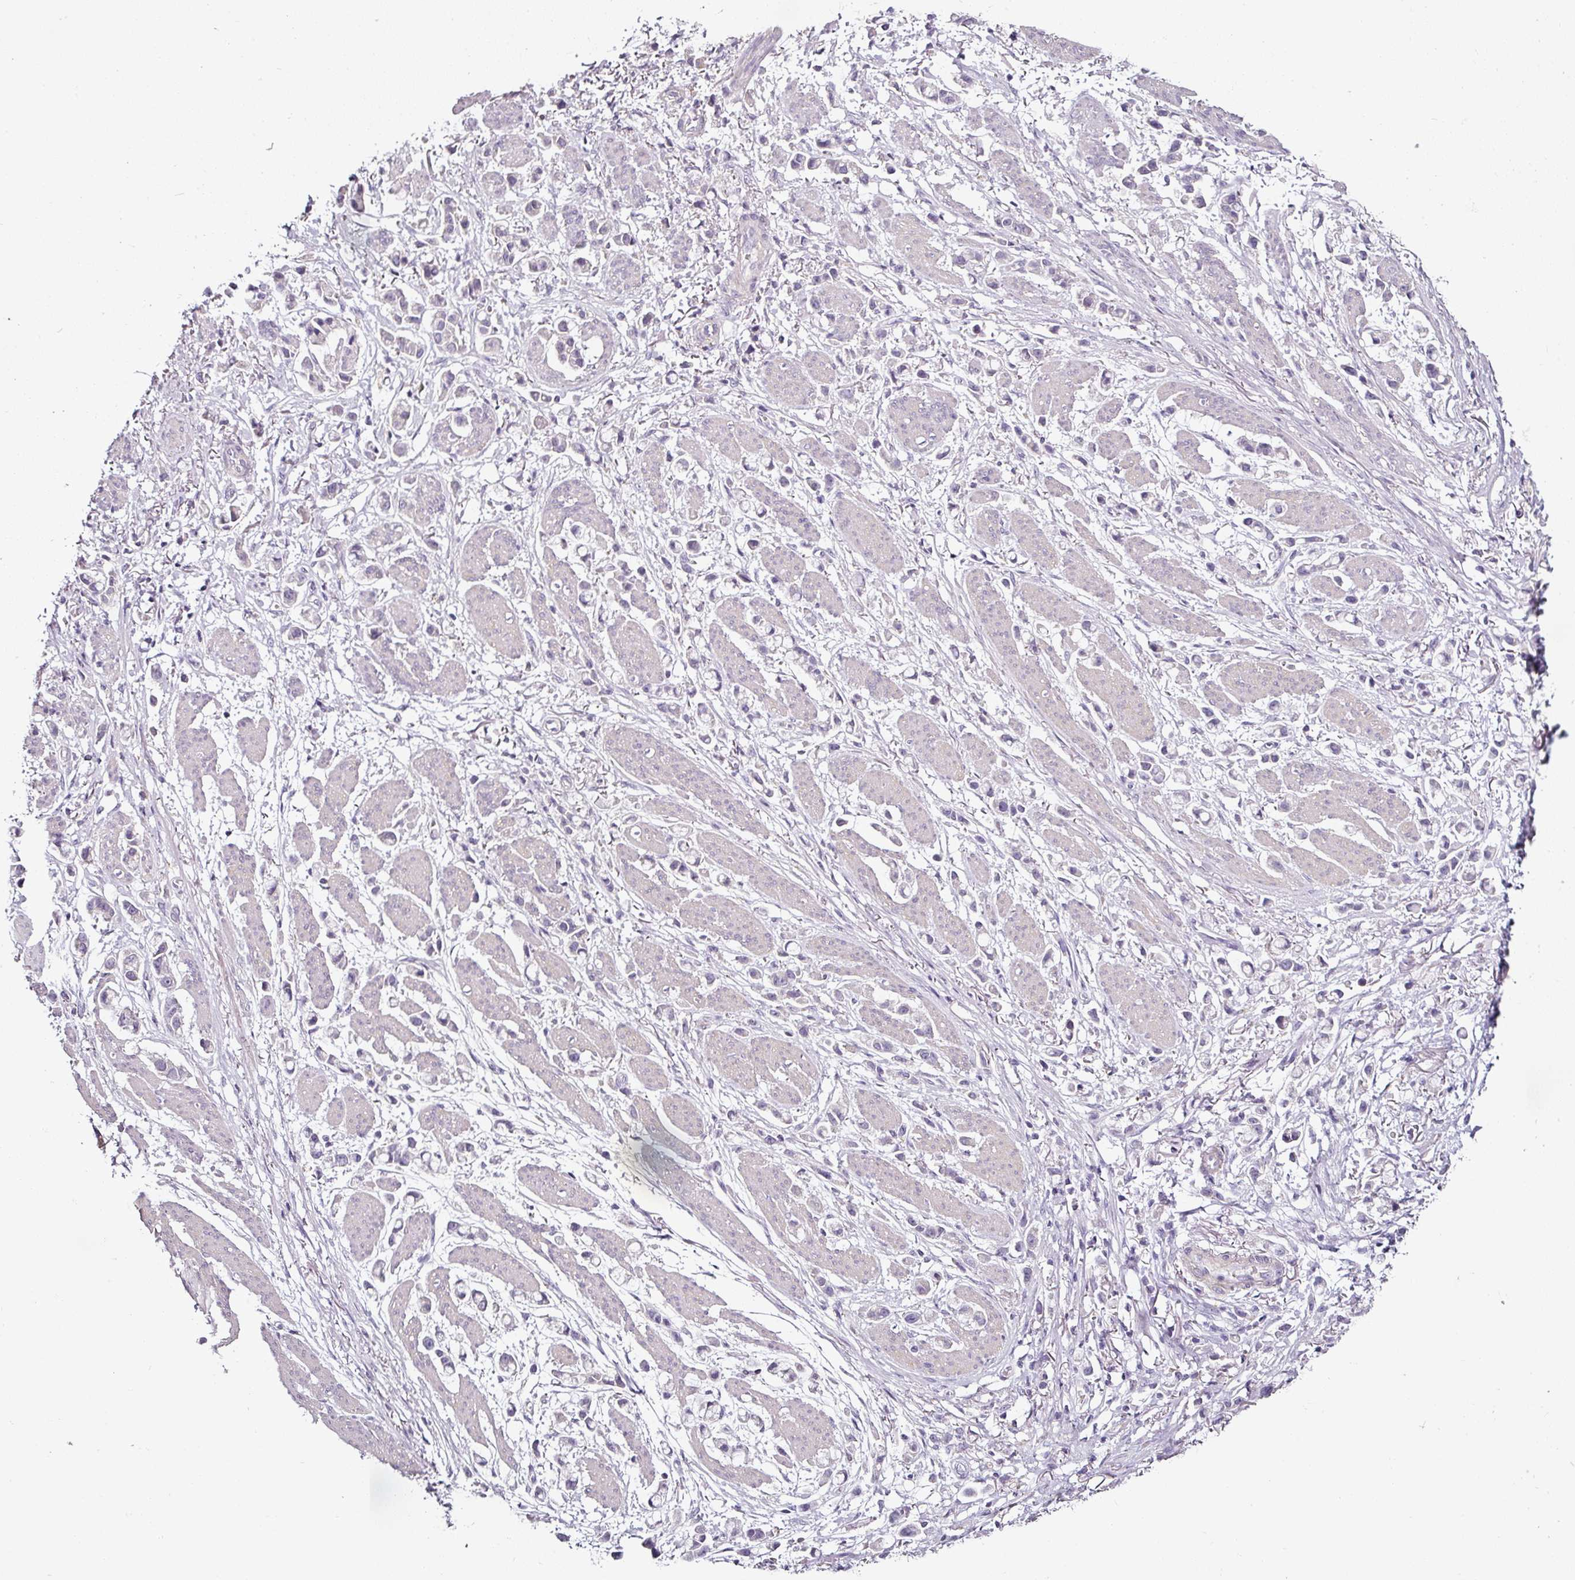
{"staining": {"intensity": "negative", "quantity": "none", "location": "none"}, "tissue": "stomach cancer", "cell_type": "Tumor cells", "image_type": "cancer", "snomed": [{"axis": "morphology", "description": "Adenocarcinoma, NOS"}, {"axis": "topography", "description": "Stomach"}], "caption": "Image shows no significant protein staining in tumor cells of stomach cancer.", "gene": "CAP2", "patient": {"sex": "female", "age": 81}}